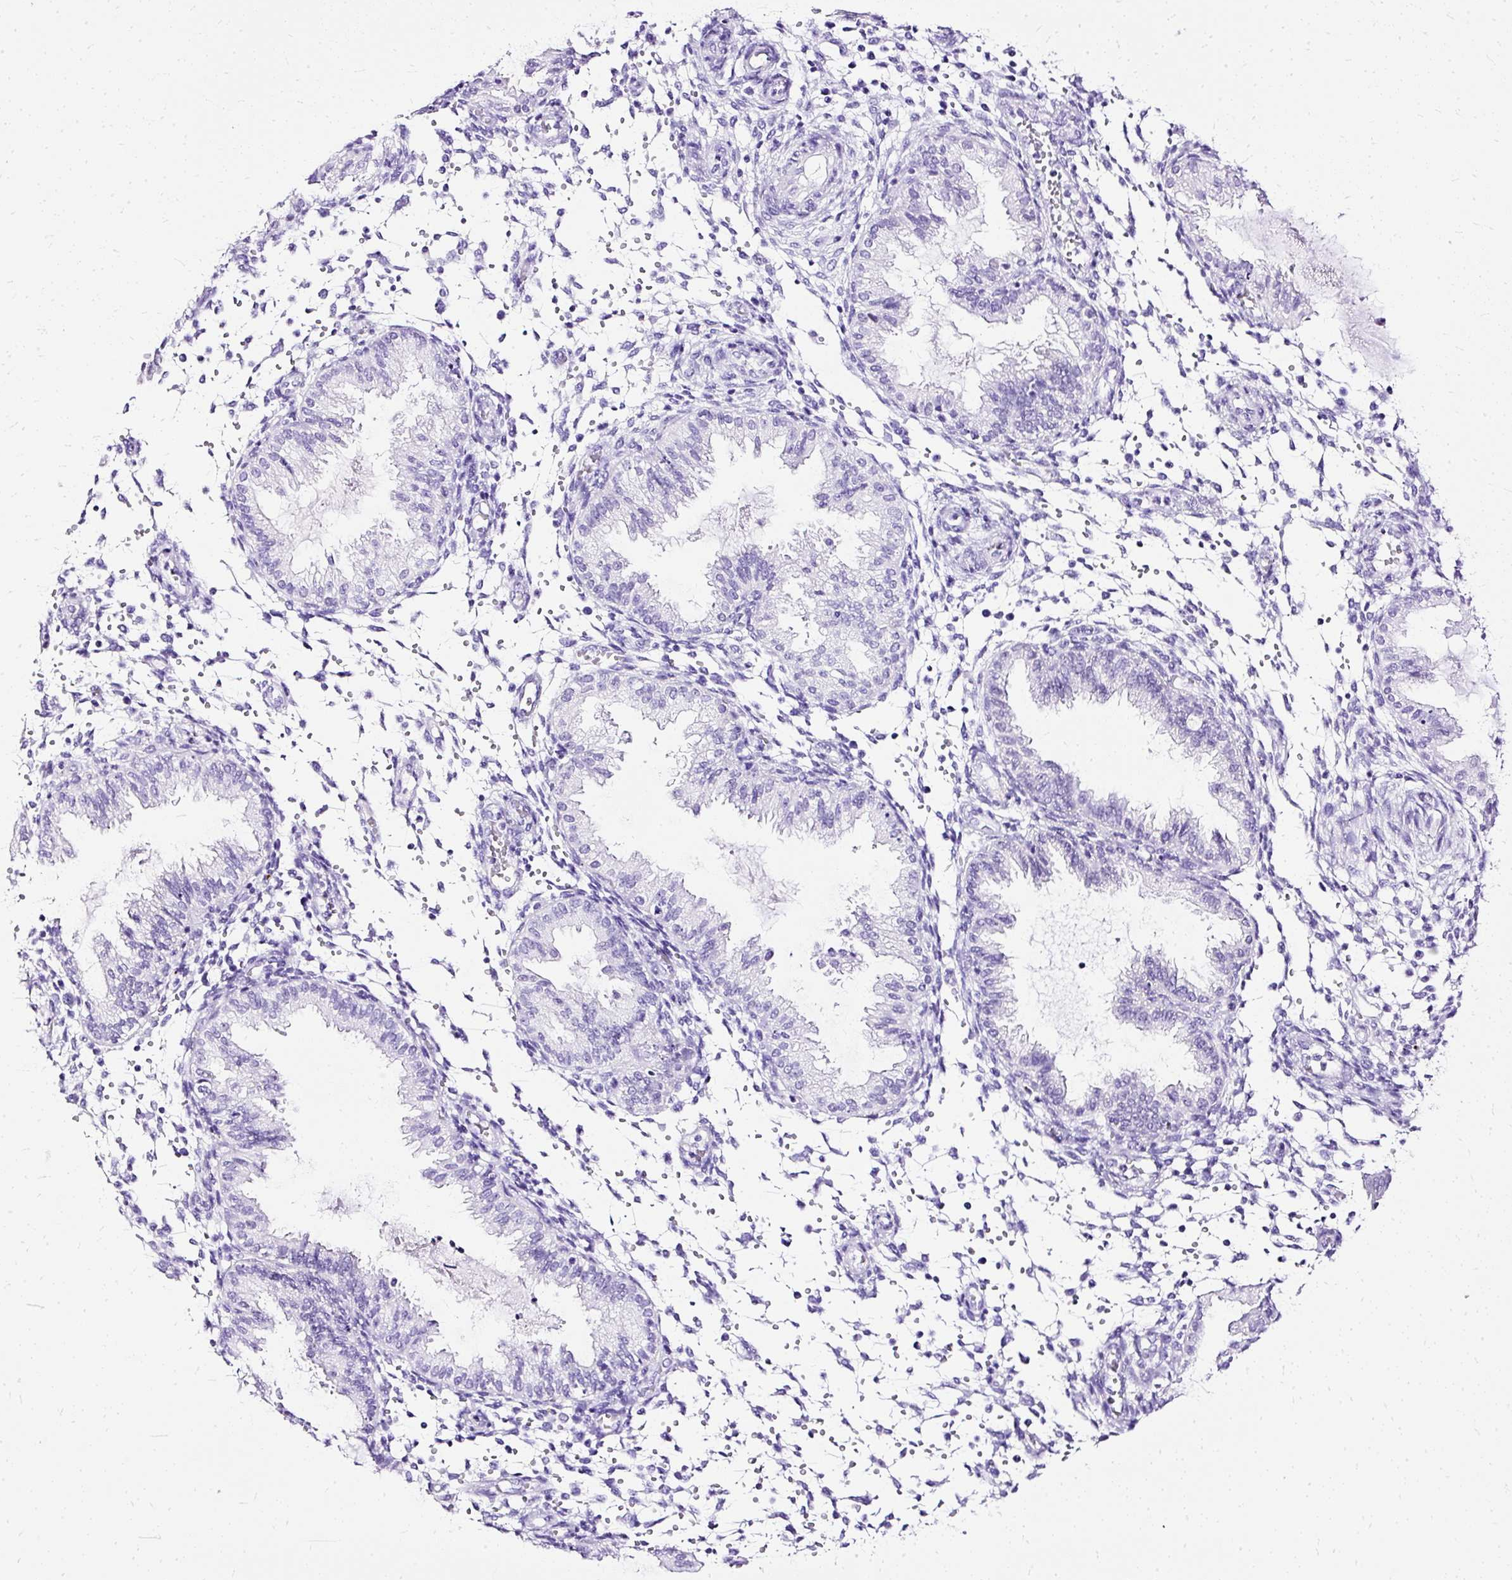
{"staining": {"intensity": "negative", "quantity": "none", "location": "none"}, "tissue": "endometrium", "cell_type": "Cells in endometrial stroma", "image_type": "normal", "snomed": [{"axis": "morphology", "description": "Normal tissue, NOS"}, {"axis": "topography", "description": "Endometrium"}], "caption": "The immunohistochemistry (IHC) micrograph has no significant positivity in cells in endometrial stroma of endometrium. Brightfield microscopy of immunohistochemistry (IHC) stained with DAB (3,3'-diaminobenzidine) (brown) and hematoxylin (blue), captured at high magnification.", "gene": "SLC8A2", "patient": {"sex": "female", "age": 33}}